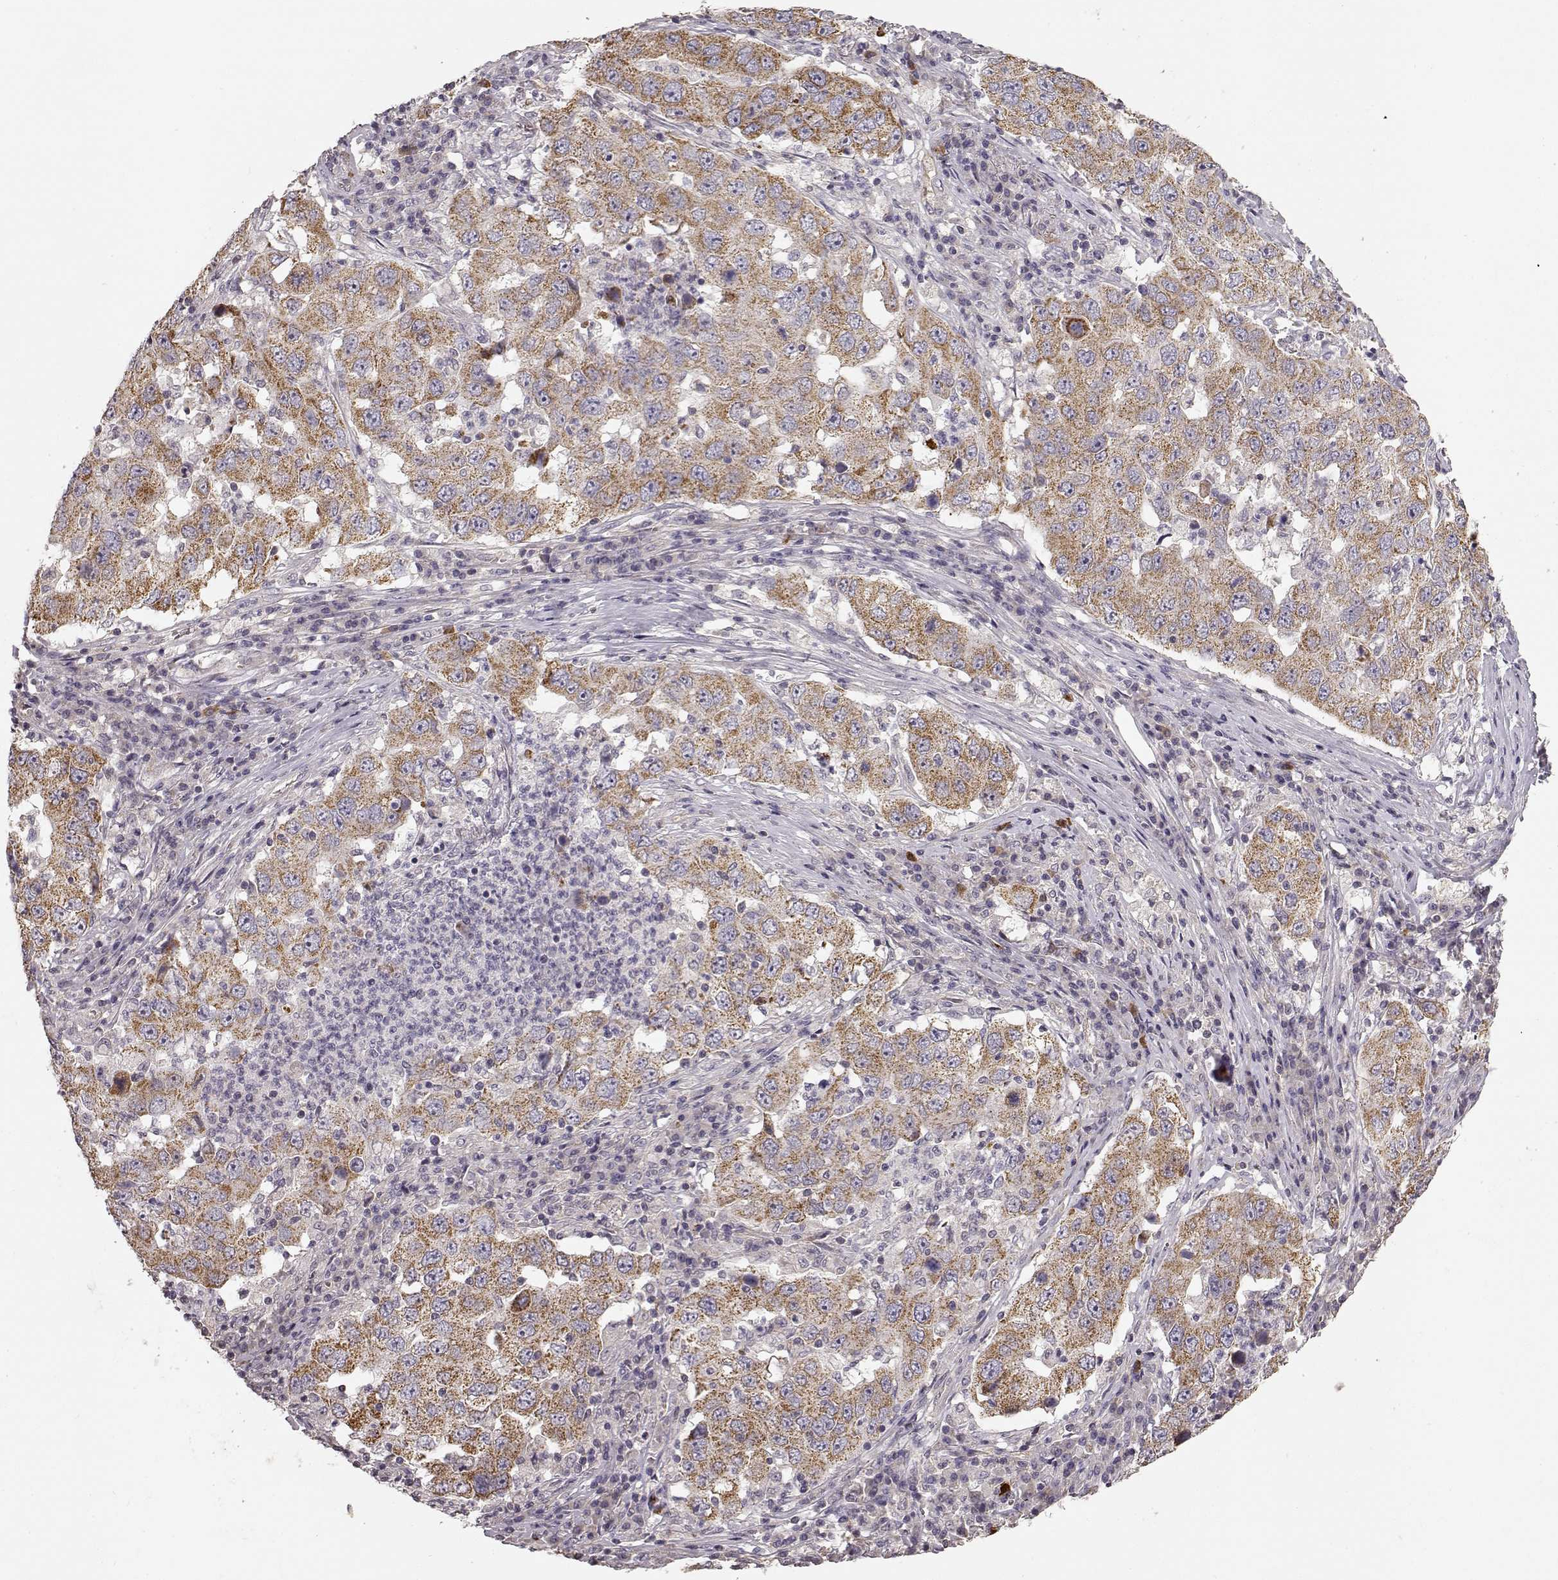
{"staining": {"intensity": "moderate", "quantity": ">75%", "location": "cytoplasmic/membranous"}, "tissue": "lung cancer", "cell_type": "Tumor cells", "image_type": "cancer", "snomed": [{"axis": "morphology", "description": "Adenocarcinoma, NOS"}, {"axis": "topography", "description": "Lung"}], "caption": "IHC (DAB (3,3'-diaminobenzidine)) staining of lung cancer shows moderate cytoplasmic/membranous protein expression in about >75% of tumor cells.", "gene": "ERBB3", "patient": {"sex": "male", "age": 73}}